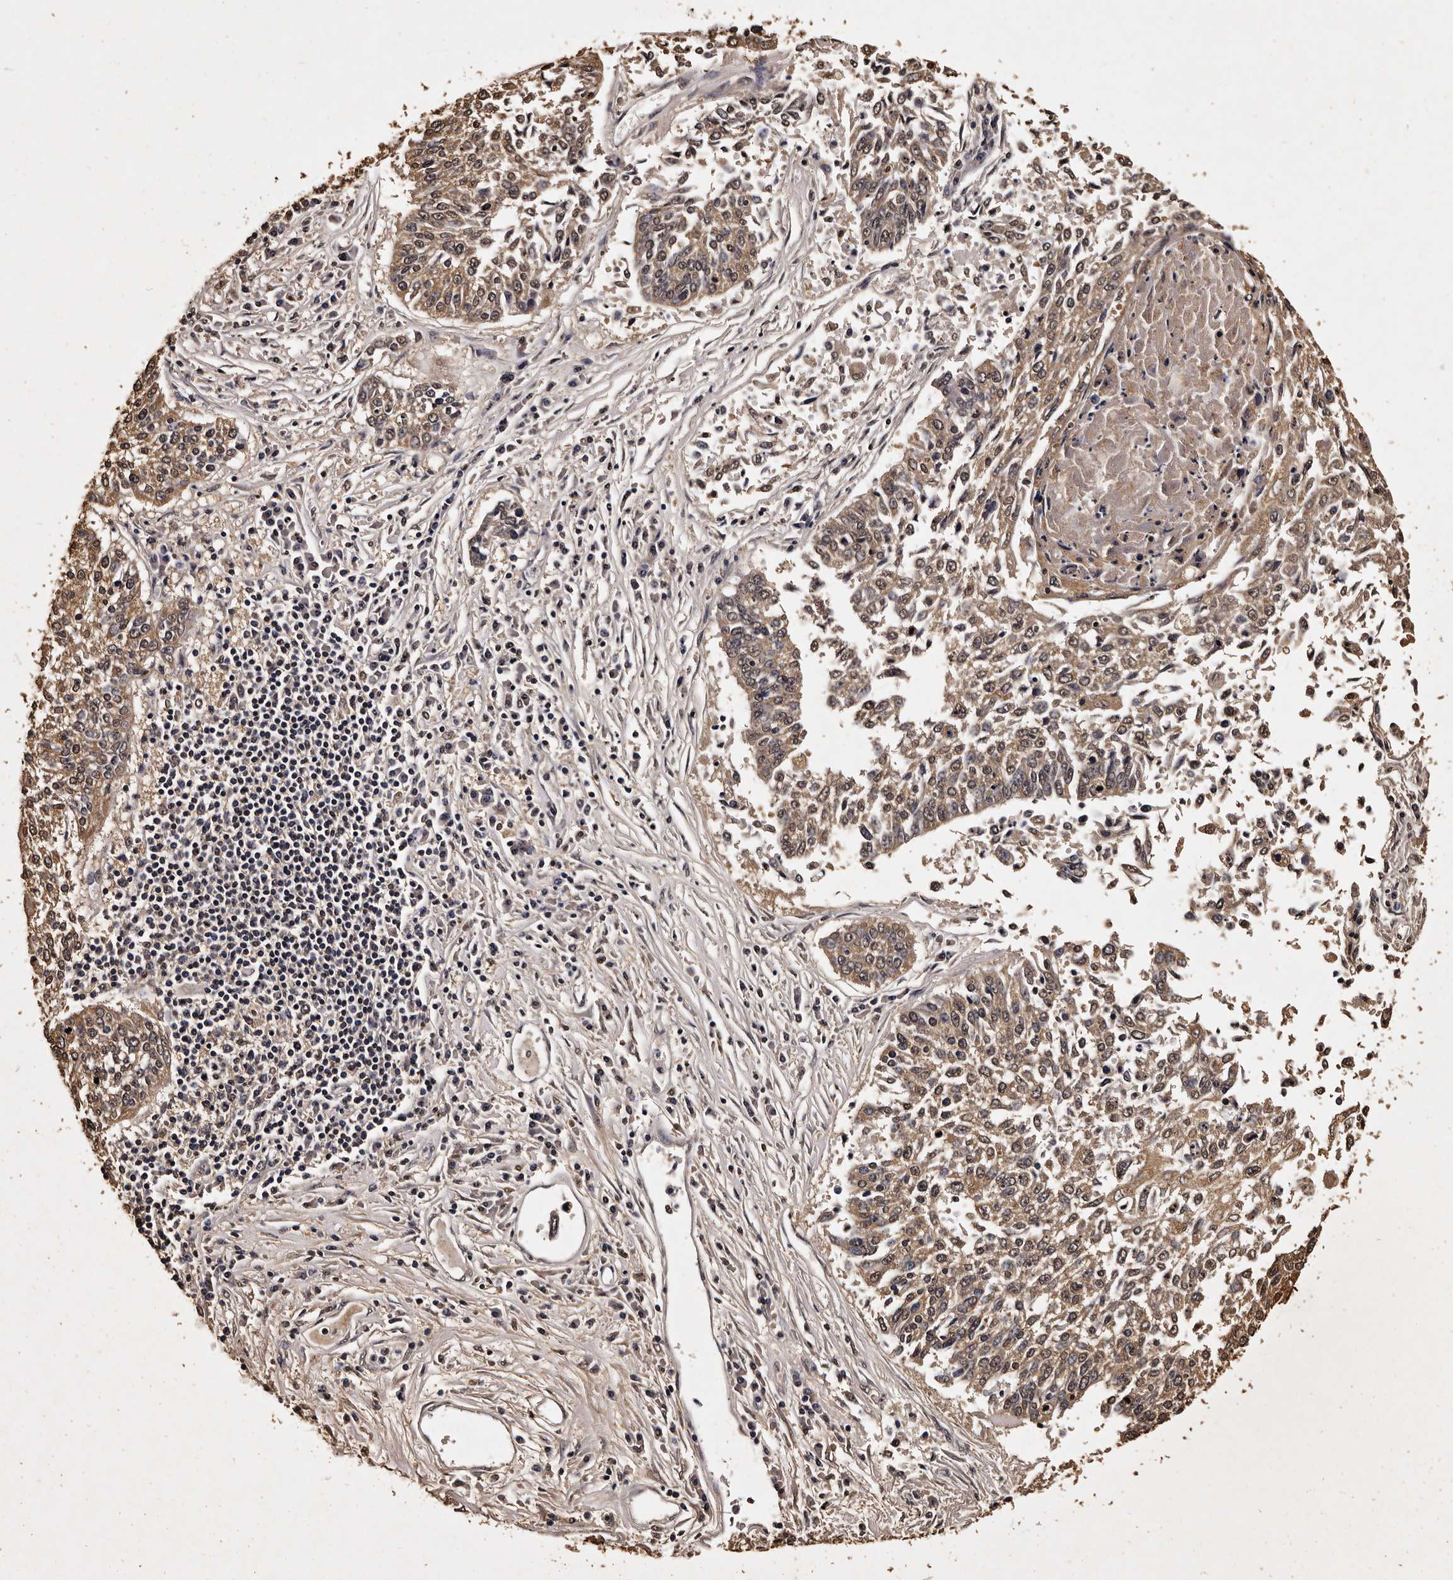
{"staining": {"intensity": "moderate", "quantity": ">75%", "location": "cytoplasmic/membranous"}, "tissue": "lung cancer", "cell_type": "Tumor cells", "image_type": "cancer", "snomed": [{"axis": "morphology", "description": "Normal tissue, NOS"}, {"axis": "morphology", "description": "Squamous cell carcinoma, NOS"}, {"axis": "topography", "description": "Cartilage tissue"}, {"axis": "topography", "description": "Lung"}, {"axis": "topography", "description": "Peripheral nerve tissue"}], "caption": "This is an image of immunohistochemistry staining of lung squamous cell carcinoma, which shows moderate positivity in the cytoplasmic/membranous of tumor cells.", "gene": "PARS2", "patient": {"sex": "female", "age": 49}}